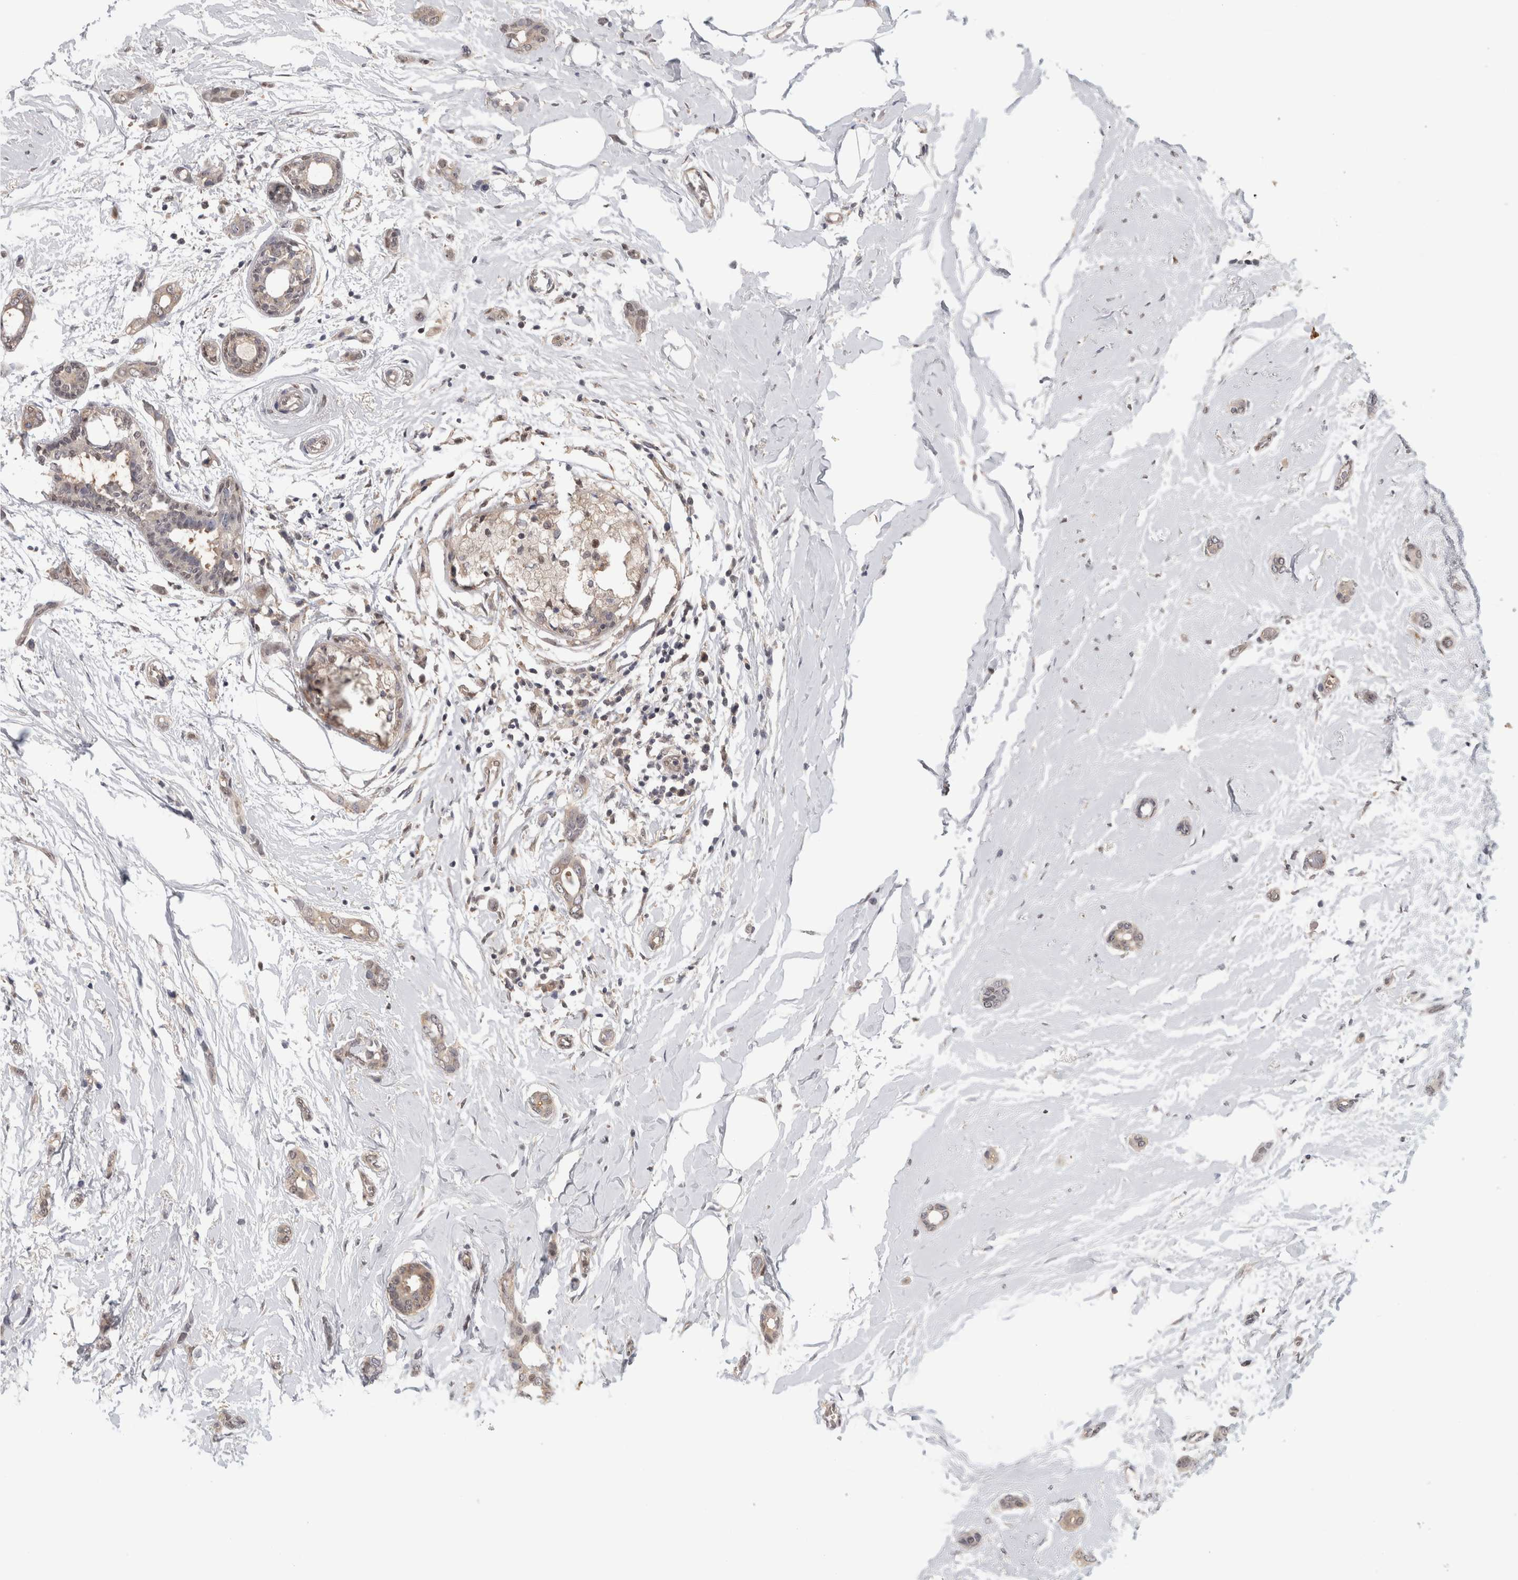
{"staining": {"intensity": "weak", "quantity": "25%-75%", "location": "cytoplasmic/membranous"}, "tissue": "breast cancer", "cell_type": "Tumor cells", "image_type": "cancer", "snomed": [{"axis": "morphology", "description": "Duct carcinoma"}, {"axis": "topography", "description": "Breast"}], "caption": "Protein analysis of breast intraductal carcinoma tissue displays weak cytoplasmic/membranous staining in approximately 25%-75% of tumor cells.", "gene": "PIGP", "patient": {"sex": "female", "age": 55}}